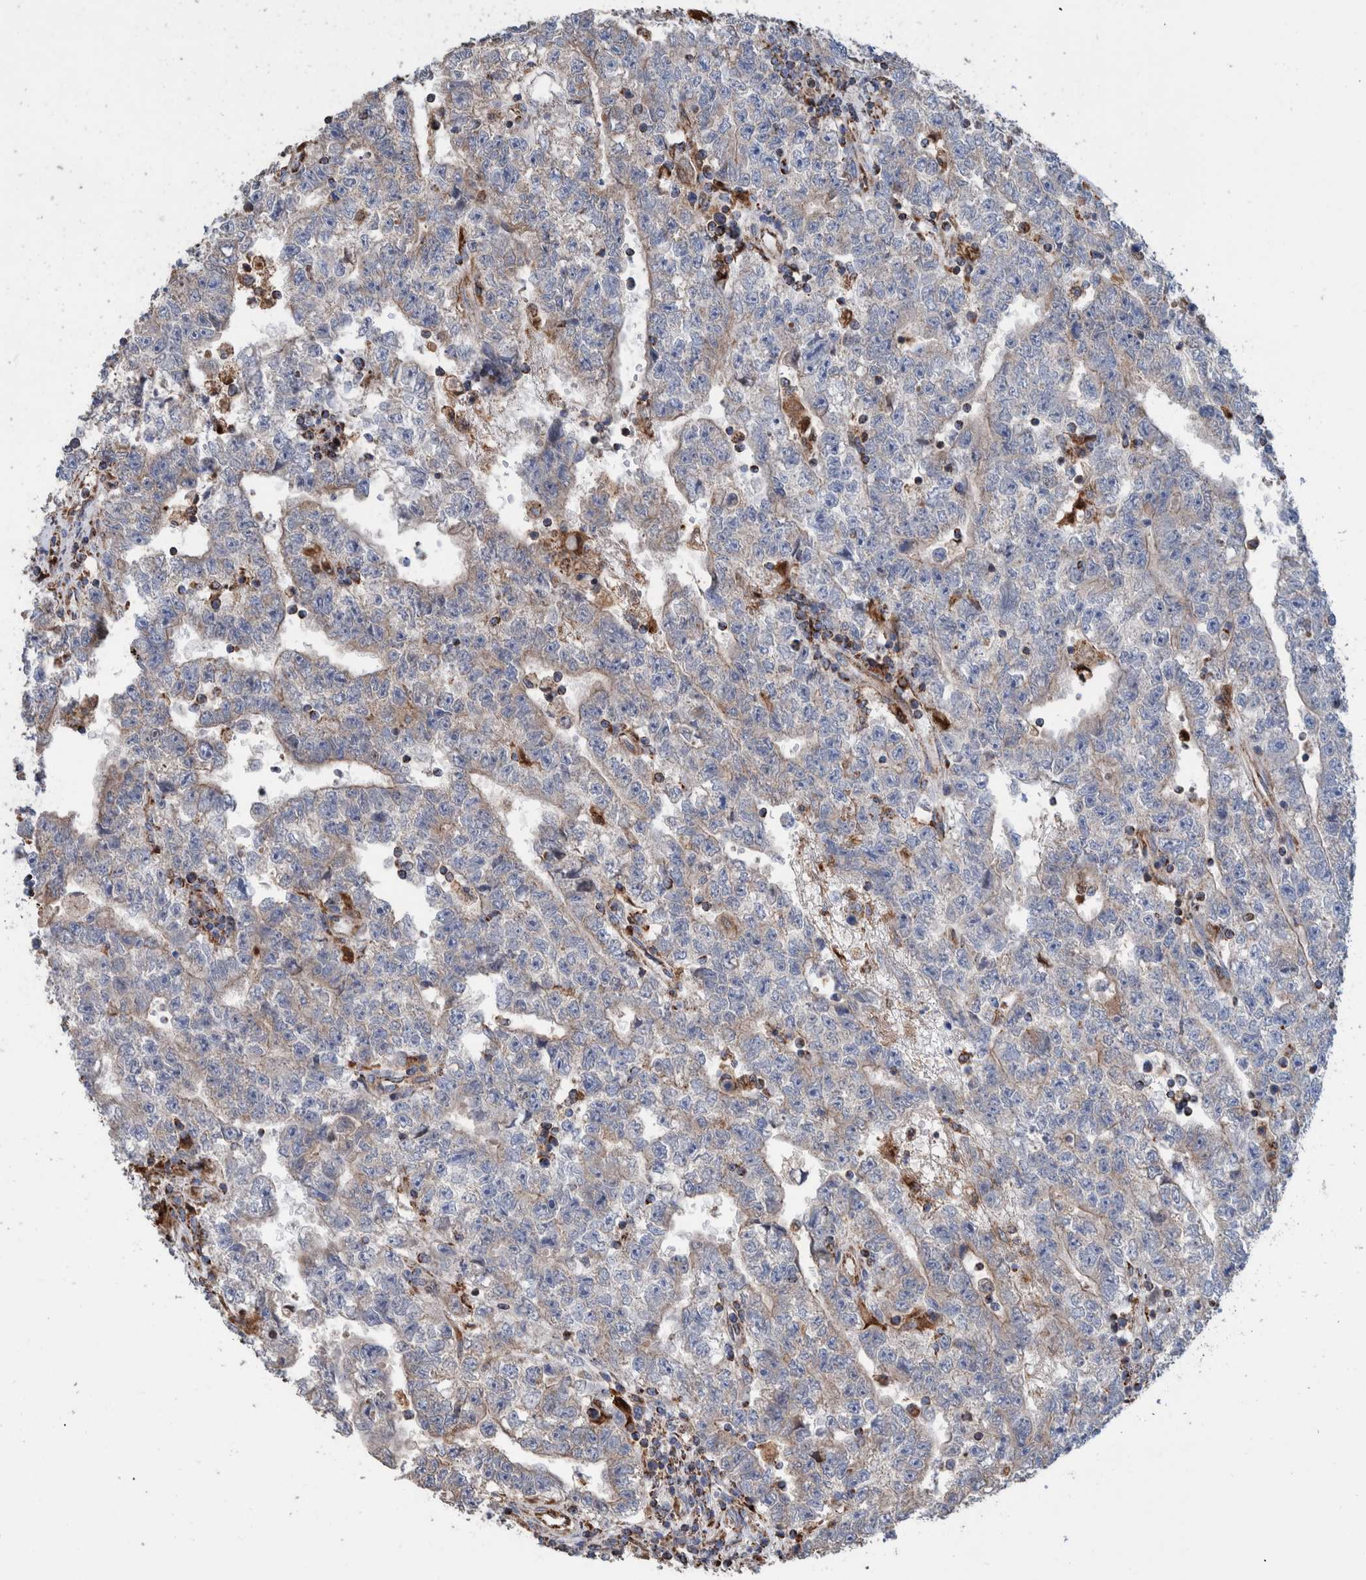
{"staining": {"intensity": "weak", "quantity": "<25%", "location": "cytoplasmic/membranous"}, "tissue": "testis cancer", "cell_type": "Tumor cells", "image_type": "cancer", "snomed": [{"axis": "morphology", "description": "Carcinoma, Embryonal, NOS"}, {"axis": "topography", "description": "Testis"}], "caption": "Human testis cancer (embryonal carcinoma) stained for a protein using IHC displays no expression in tumor cells.", "gene": "DECR1", "patient": {"sex": "male", "age": 25}}